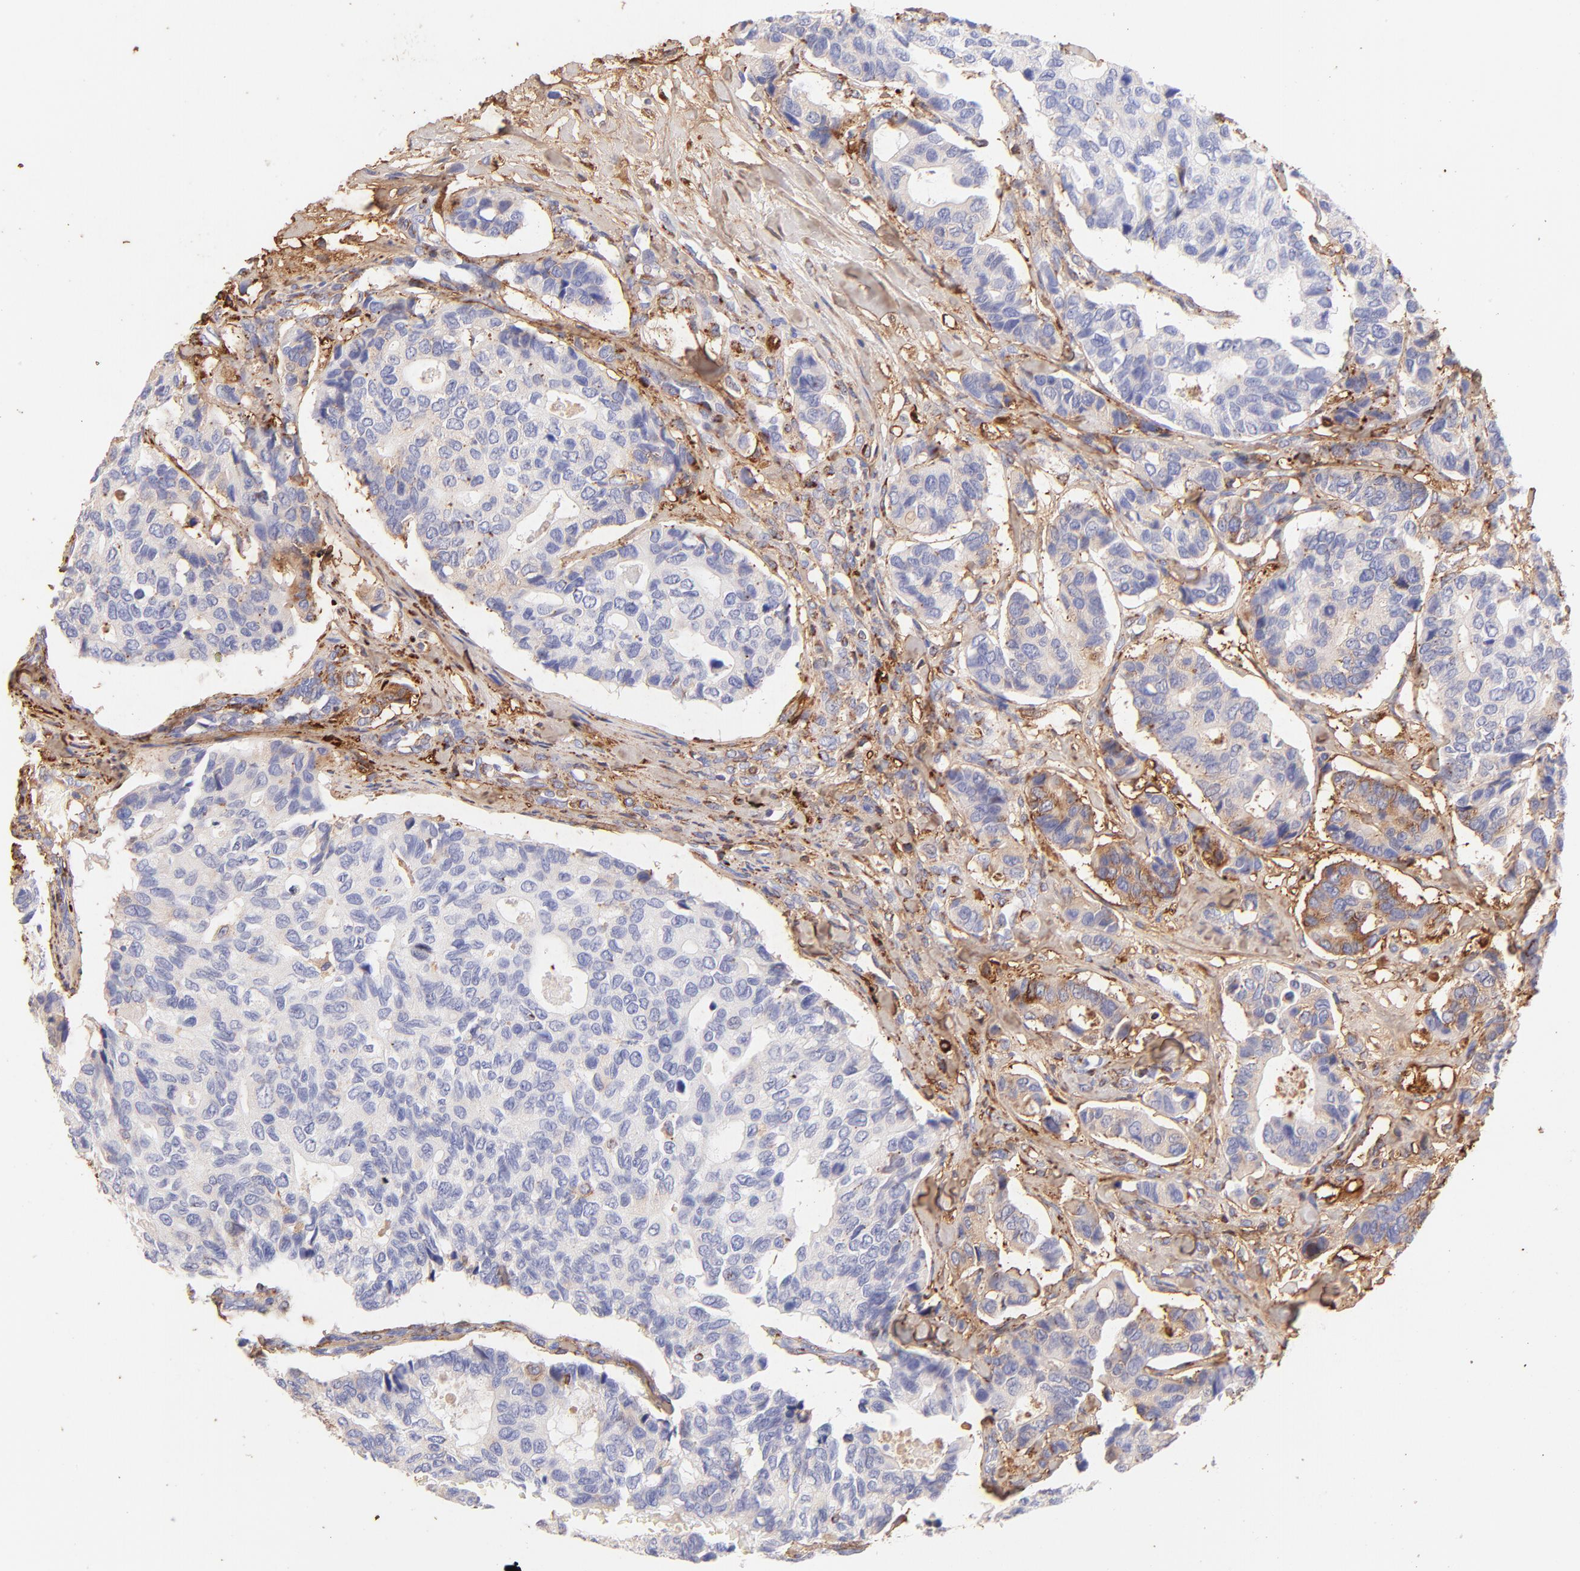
{"staining": {"intensity": "weak", "quantity": "25%-75%", "location": "cytoplasmic/membranous"}, "tissue": "breast cancer", "cell_type": "Tumor cells", "image_type": "cancer", "snomed": [{"axis": "morphology", "description": "Duct carcinoma"}, {"axis": "topography", "description": "Breast"}], "caption": "Immunohistochemical staining of human breast infiltrating ductal carcinoma demonstrates weak cytoplasmic/membranous protein expression in approximately 25%-75% of tumor cells.", "gene": "BGN", "patient": {"sex": "female", "age": 69}}